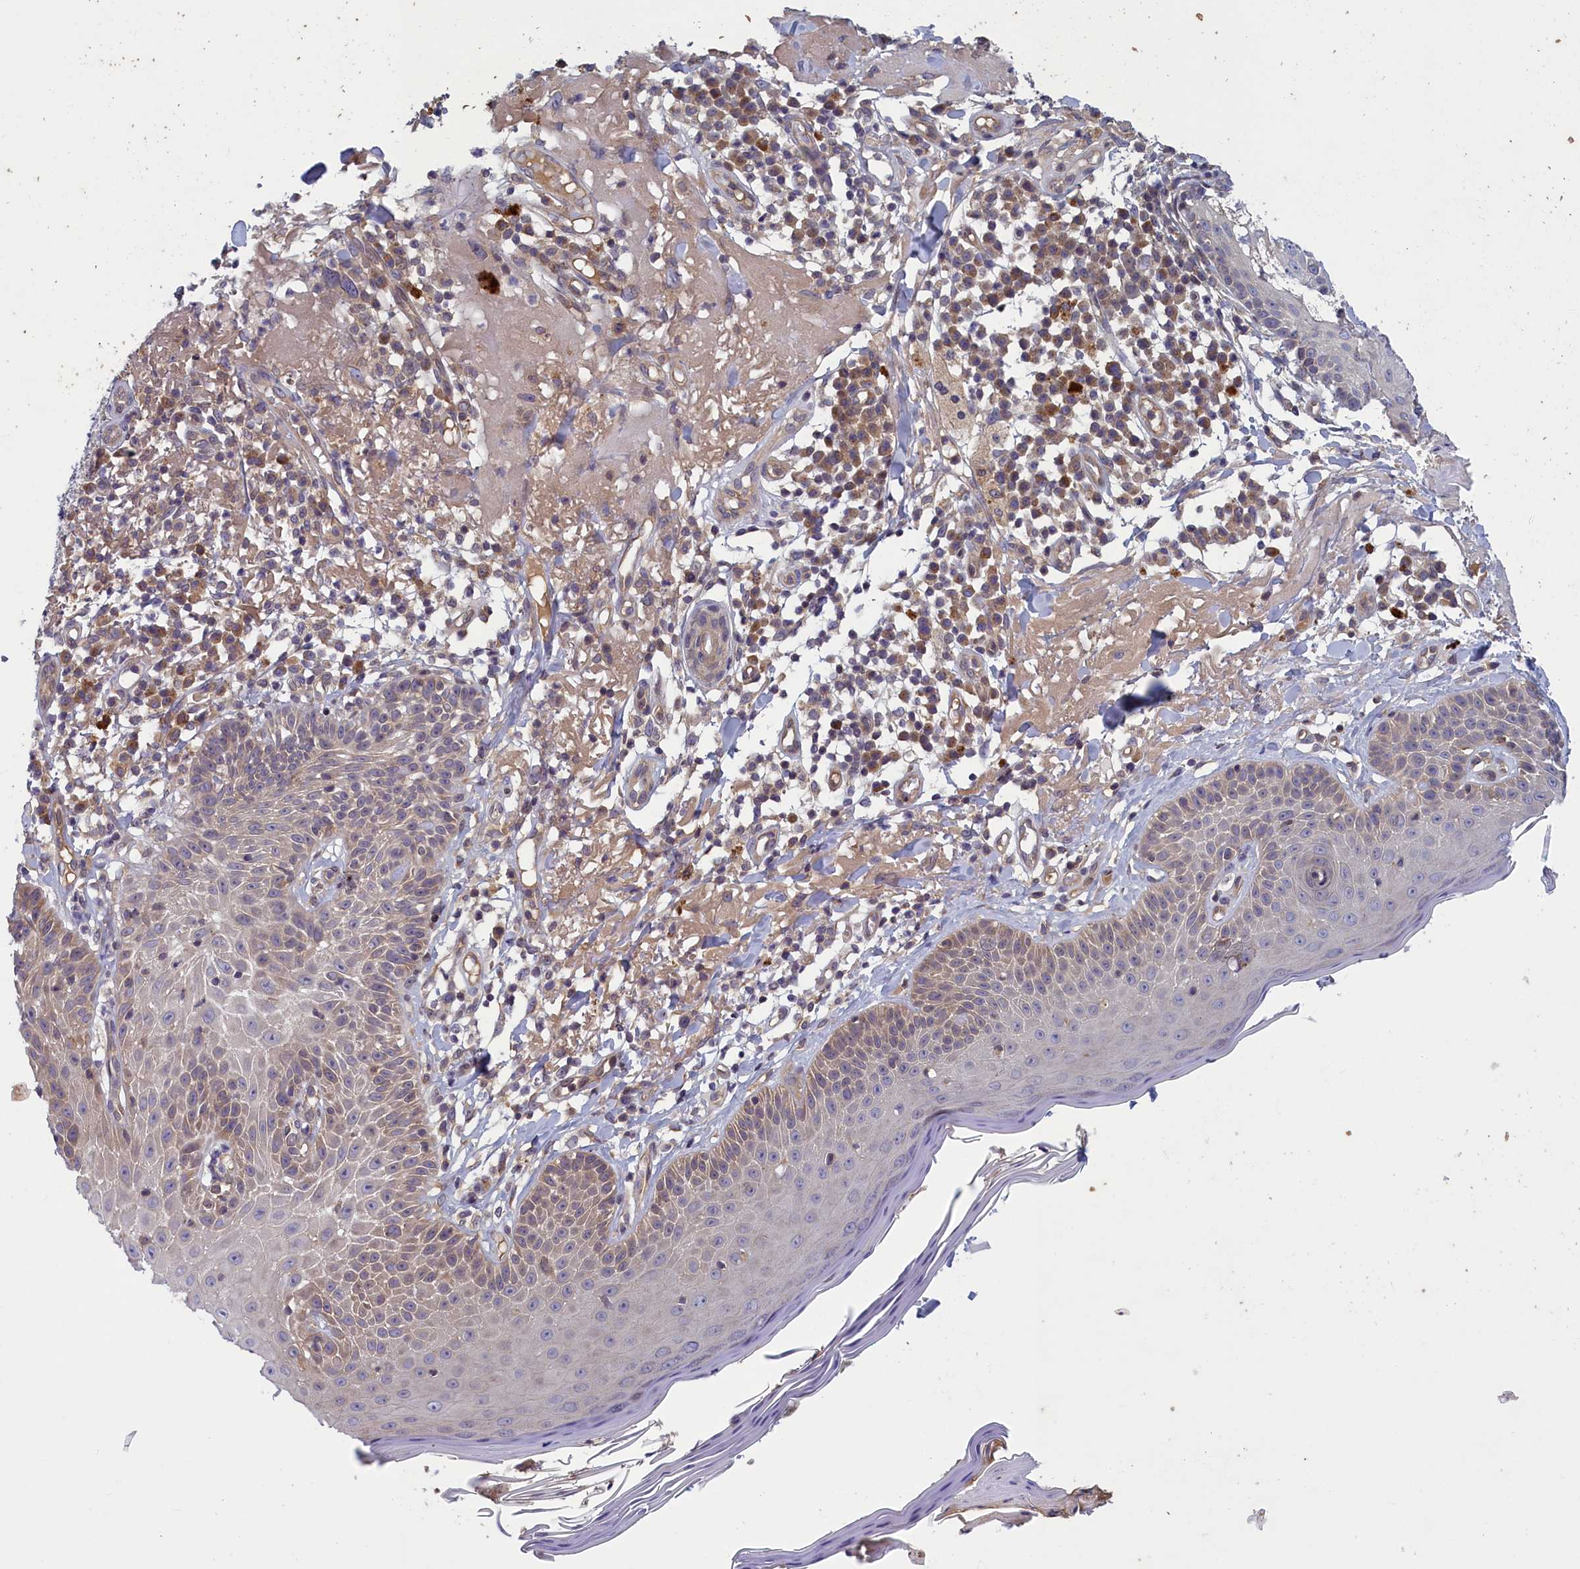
{"staining": {"intensity": "weak", "quantity": "25%-75%", "location": "cytoplasmic/membranous"}, "tissue": "skin cancer", "cell_type": "Tumor cells", "image_type": "cancer", "snomed": [{"axis": "morphology", "description": "Normal tissue, NOS"}, {"axis": "morphology", "description": "Basal cell carcinoma"}, {"axis": "topography", "description": "Skin"}], "caption": "Human skin cancer stained with a brown dye exhibits weak cytoplasmic/membranous positive expression in approximately 25%-75% of tumor cells.", "gene": "NUBP1", "patient": {"sex": "male", "age": 93}}